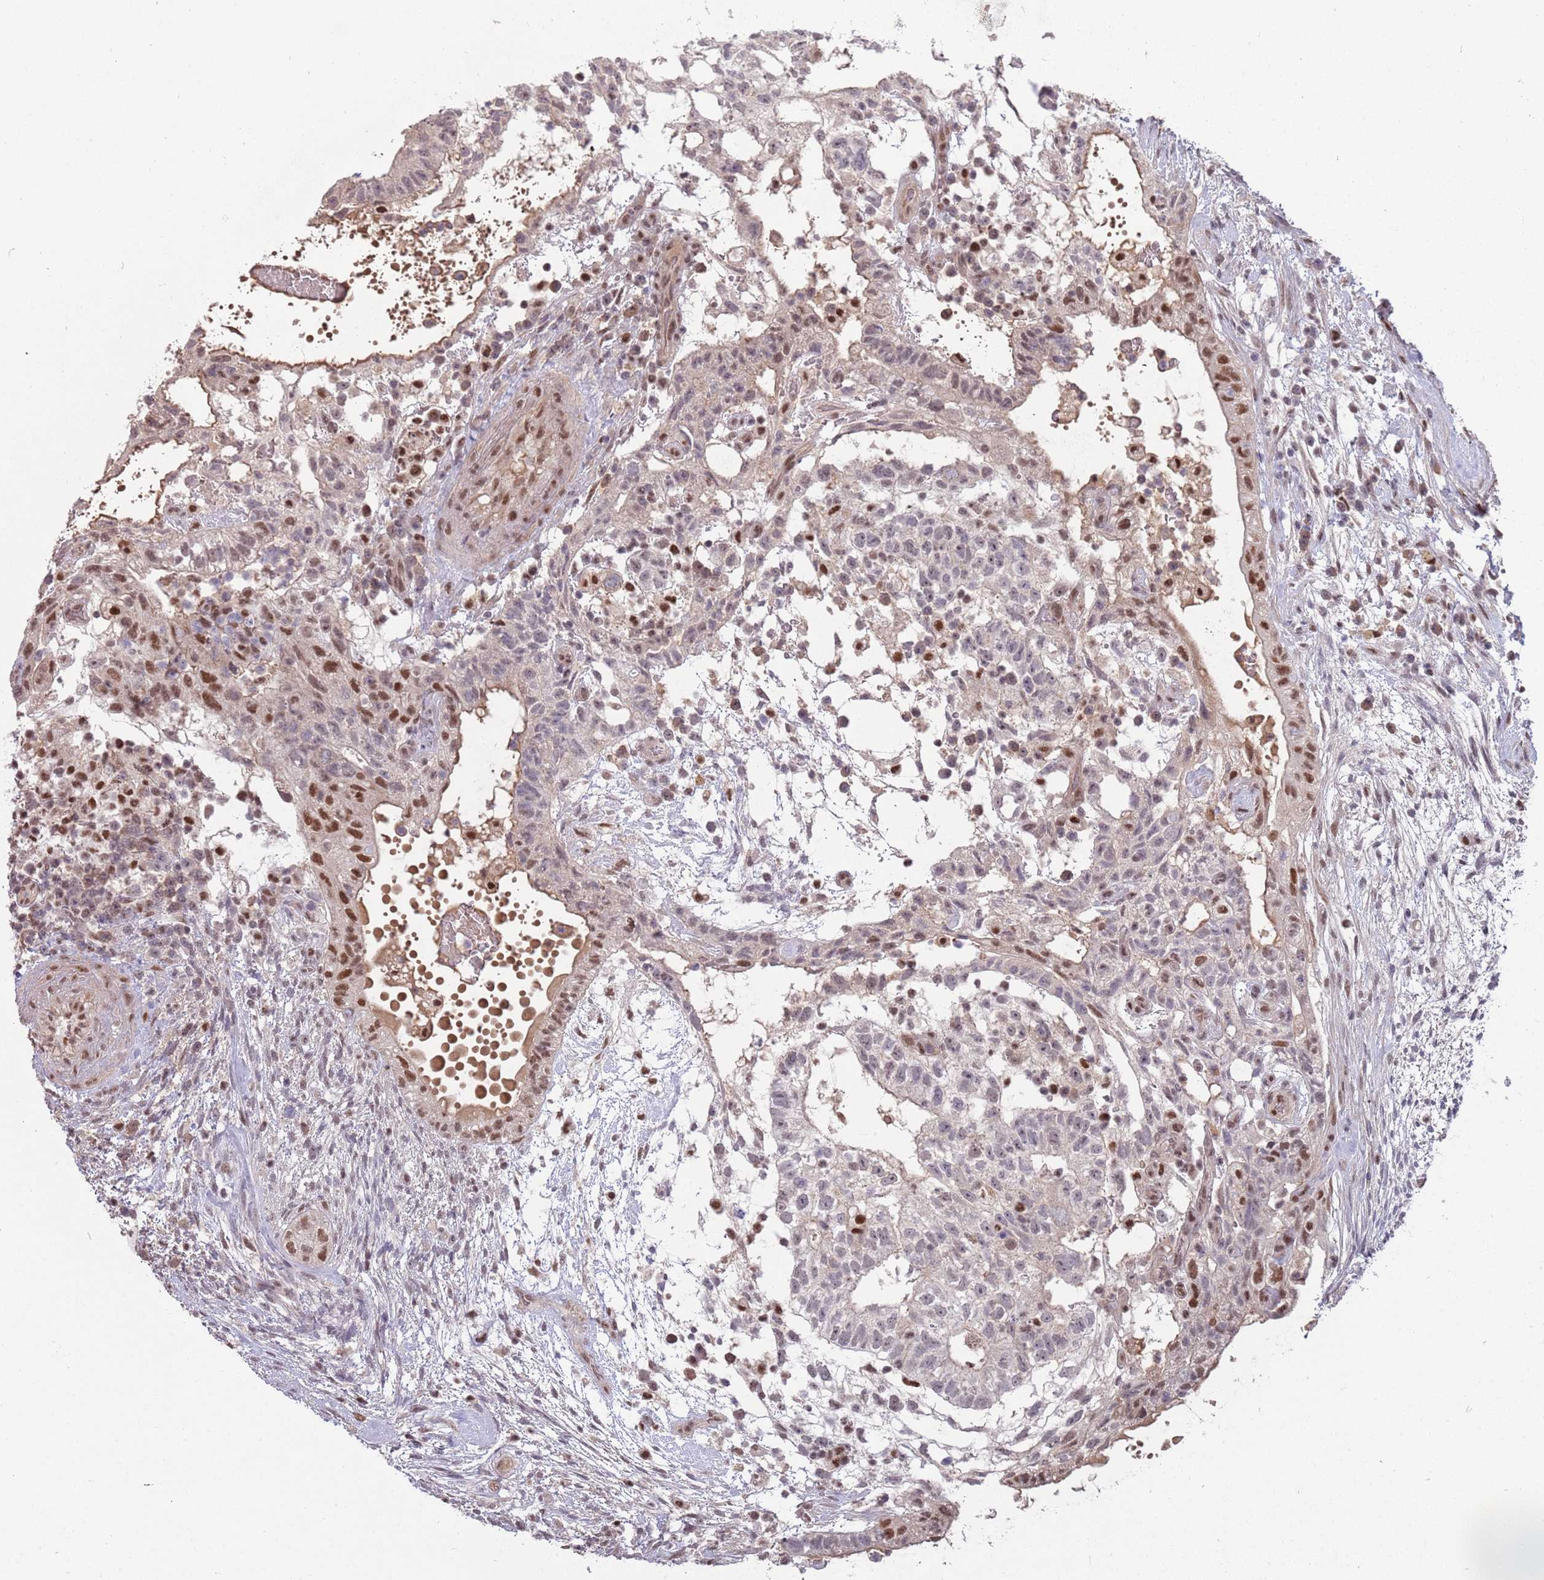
{"staining": {"intensity": "strong", "quantity": "<25%", "location": "cytoplasmic/membranous"}, "tissue": "testis cancer", "cell_type": "Tumor cells", "image_type": "cancer", "snomed": [{"axis": "morphology", "description": "Normal tissue, NOS"}, {"axis": "morphology", "description": "Carcinoma, Embryonal, NOS"}, {"axis": "topography", "description": "Testis"}], "caption": "This photomicrograph displays immunohistochemistry staining of human testis embryonal carcinoma, with medium strong cytoplasmic/membranous positivity in approximately <25% of tumor cells.", "gene": "ZBTB7A", "patient": {"sex": "male", "age": 32}}